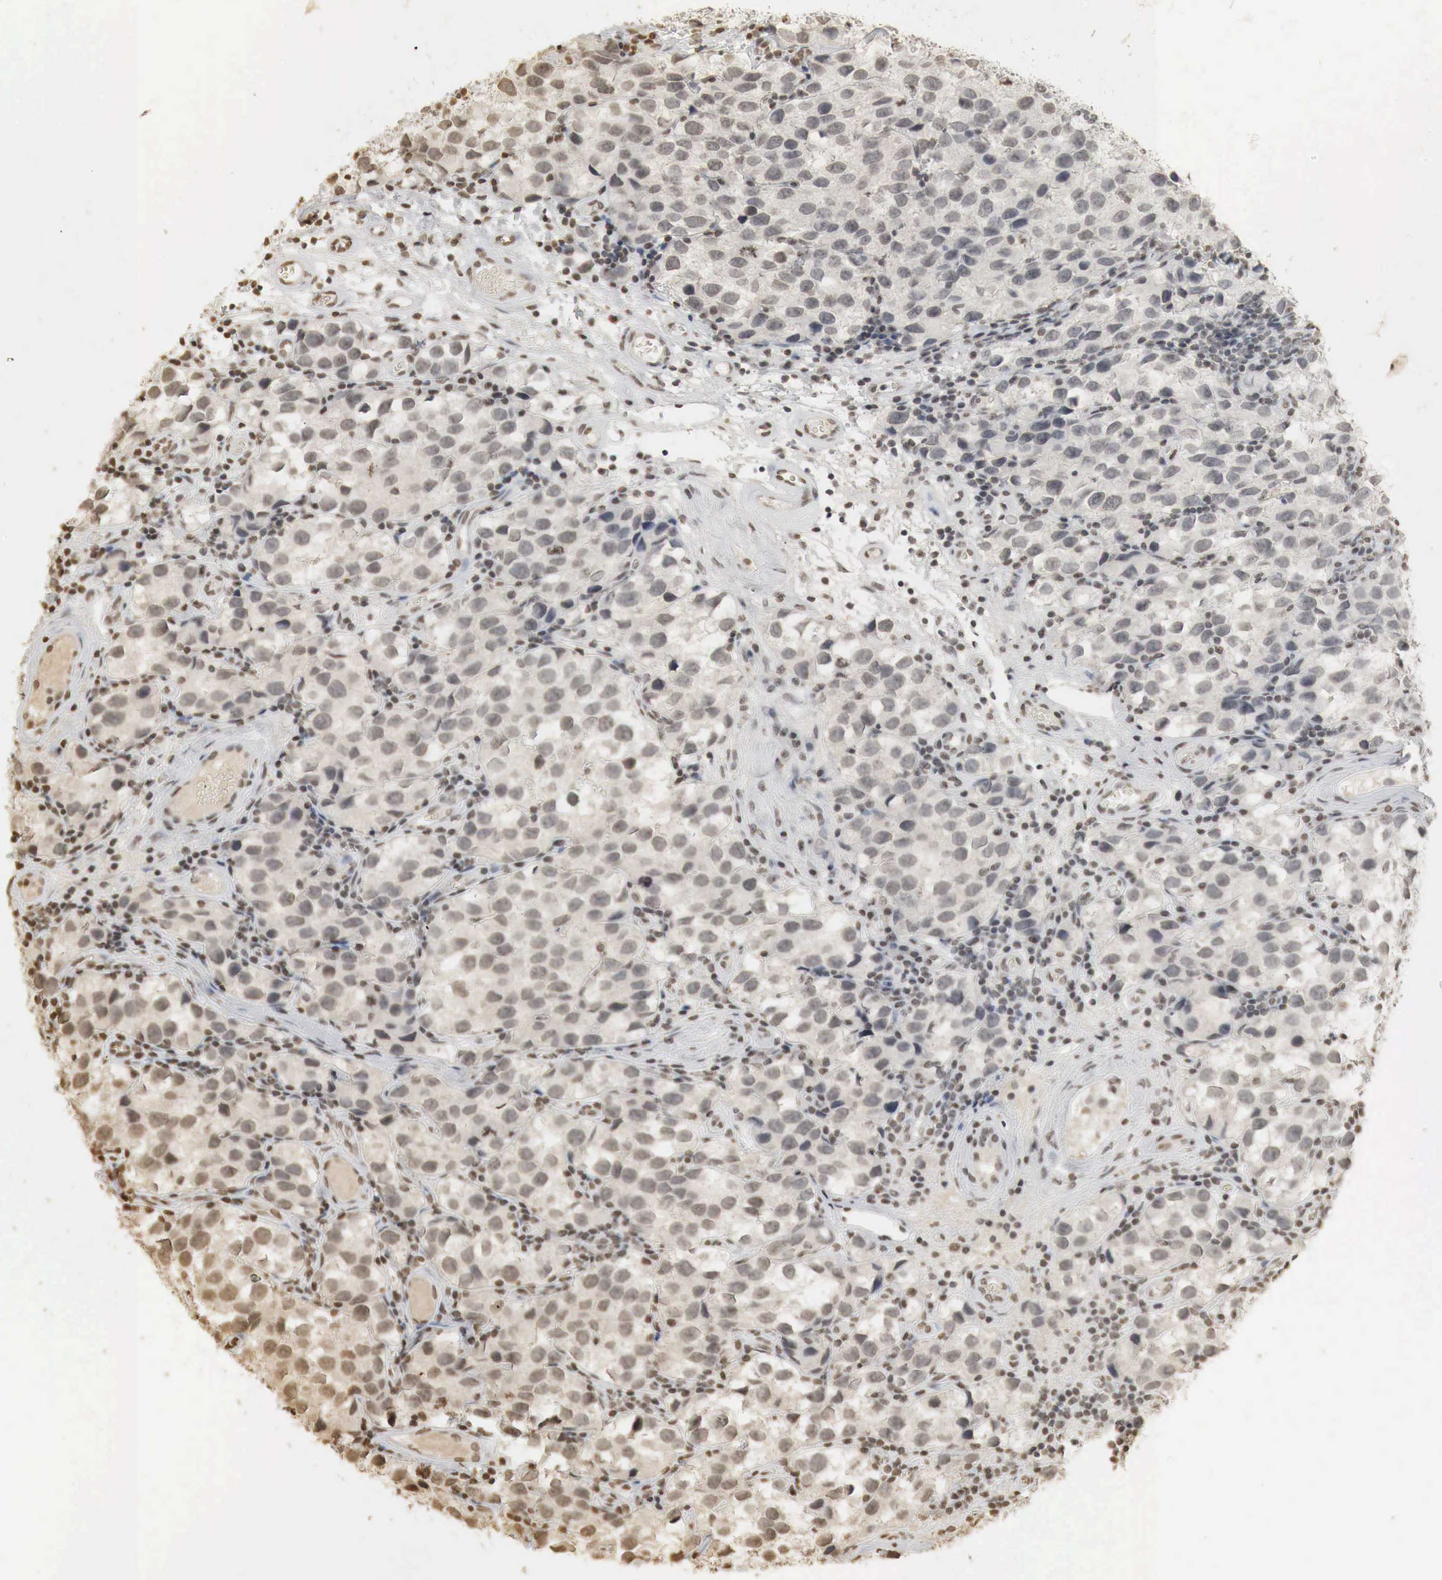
{"staining": {"intensity": "weak", "quantity": "<25%", "location": "cytoplasmic/membranous,nuclear"}, "tissue": "testis cancer", "cell_type": "Tumor cells", "image_type": "cancer", "snomed": [{"axis": "morphology", "description": "Seminoma, NOS"}, {"axis": "topography", "description": "Testis"}], "caption": "The immunohistochemistry micrograph has no significant expression in tumor cells of testis cancer tissue.", "gene": "ERBB4", "patient": {"sex": "male", "age": 39}}